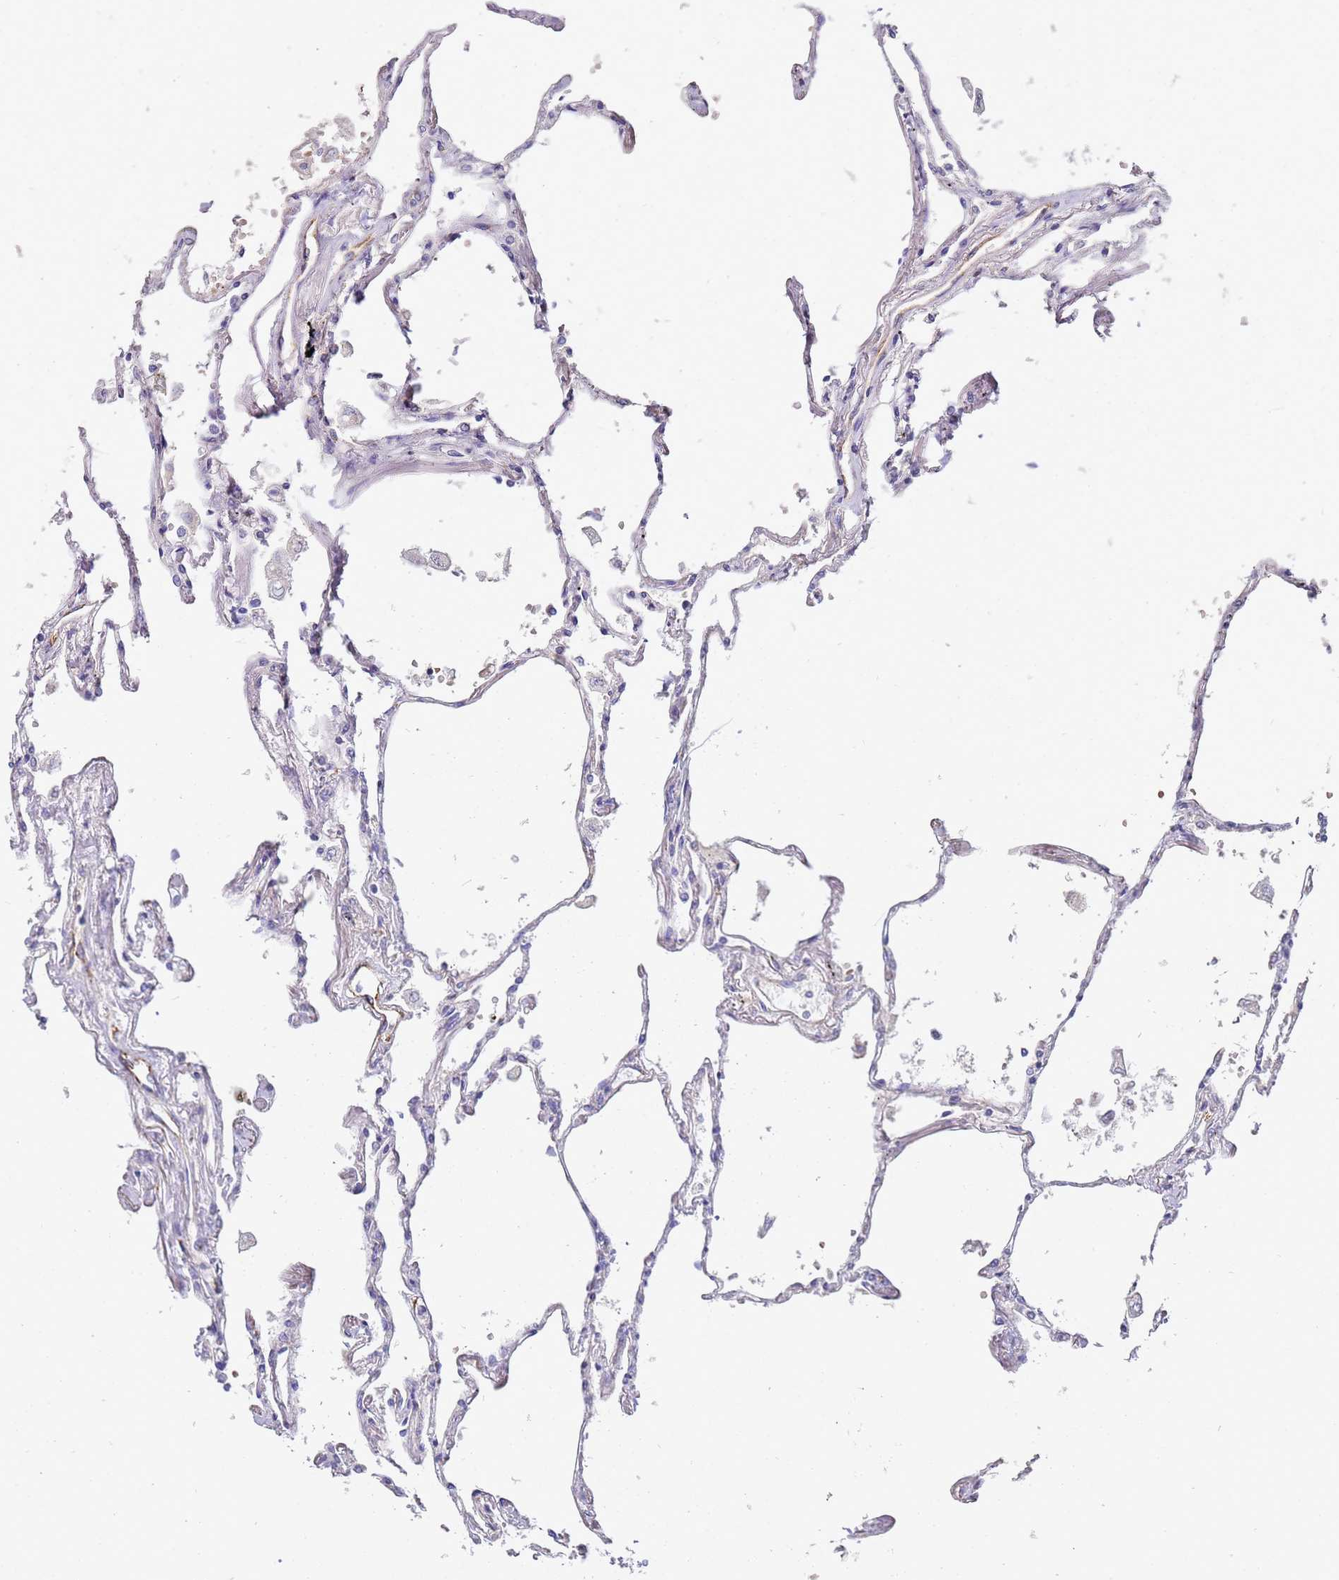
{"staining": {"intensity": "negative", "quantity": "none", "location": "none"}, "tissue": "lung", "cell_type": "Alveolar cells", "image_type": "normal", "snomed": [{"axis": "morphology", "description": "Normal tissue, NOS"}, {"axis": "topography", "description": "Lung"}], "caption": "An IHC histopathology image of benign lung is shown. There is no staining in alveolar cells of lung. The staining is performed using DAB (3,3'-diaminobenzidine) brown chromogen with nuclei counter-stained in using hematoxylin.", "gene": "NMUR2", "patient": {"sex": "female", "age": 67}}